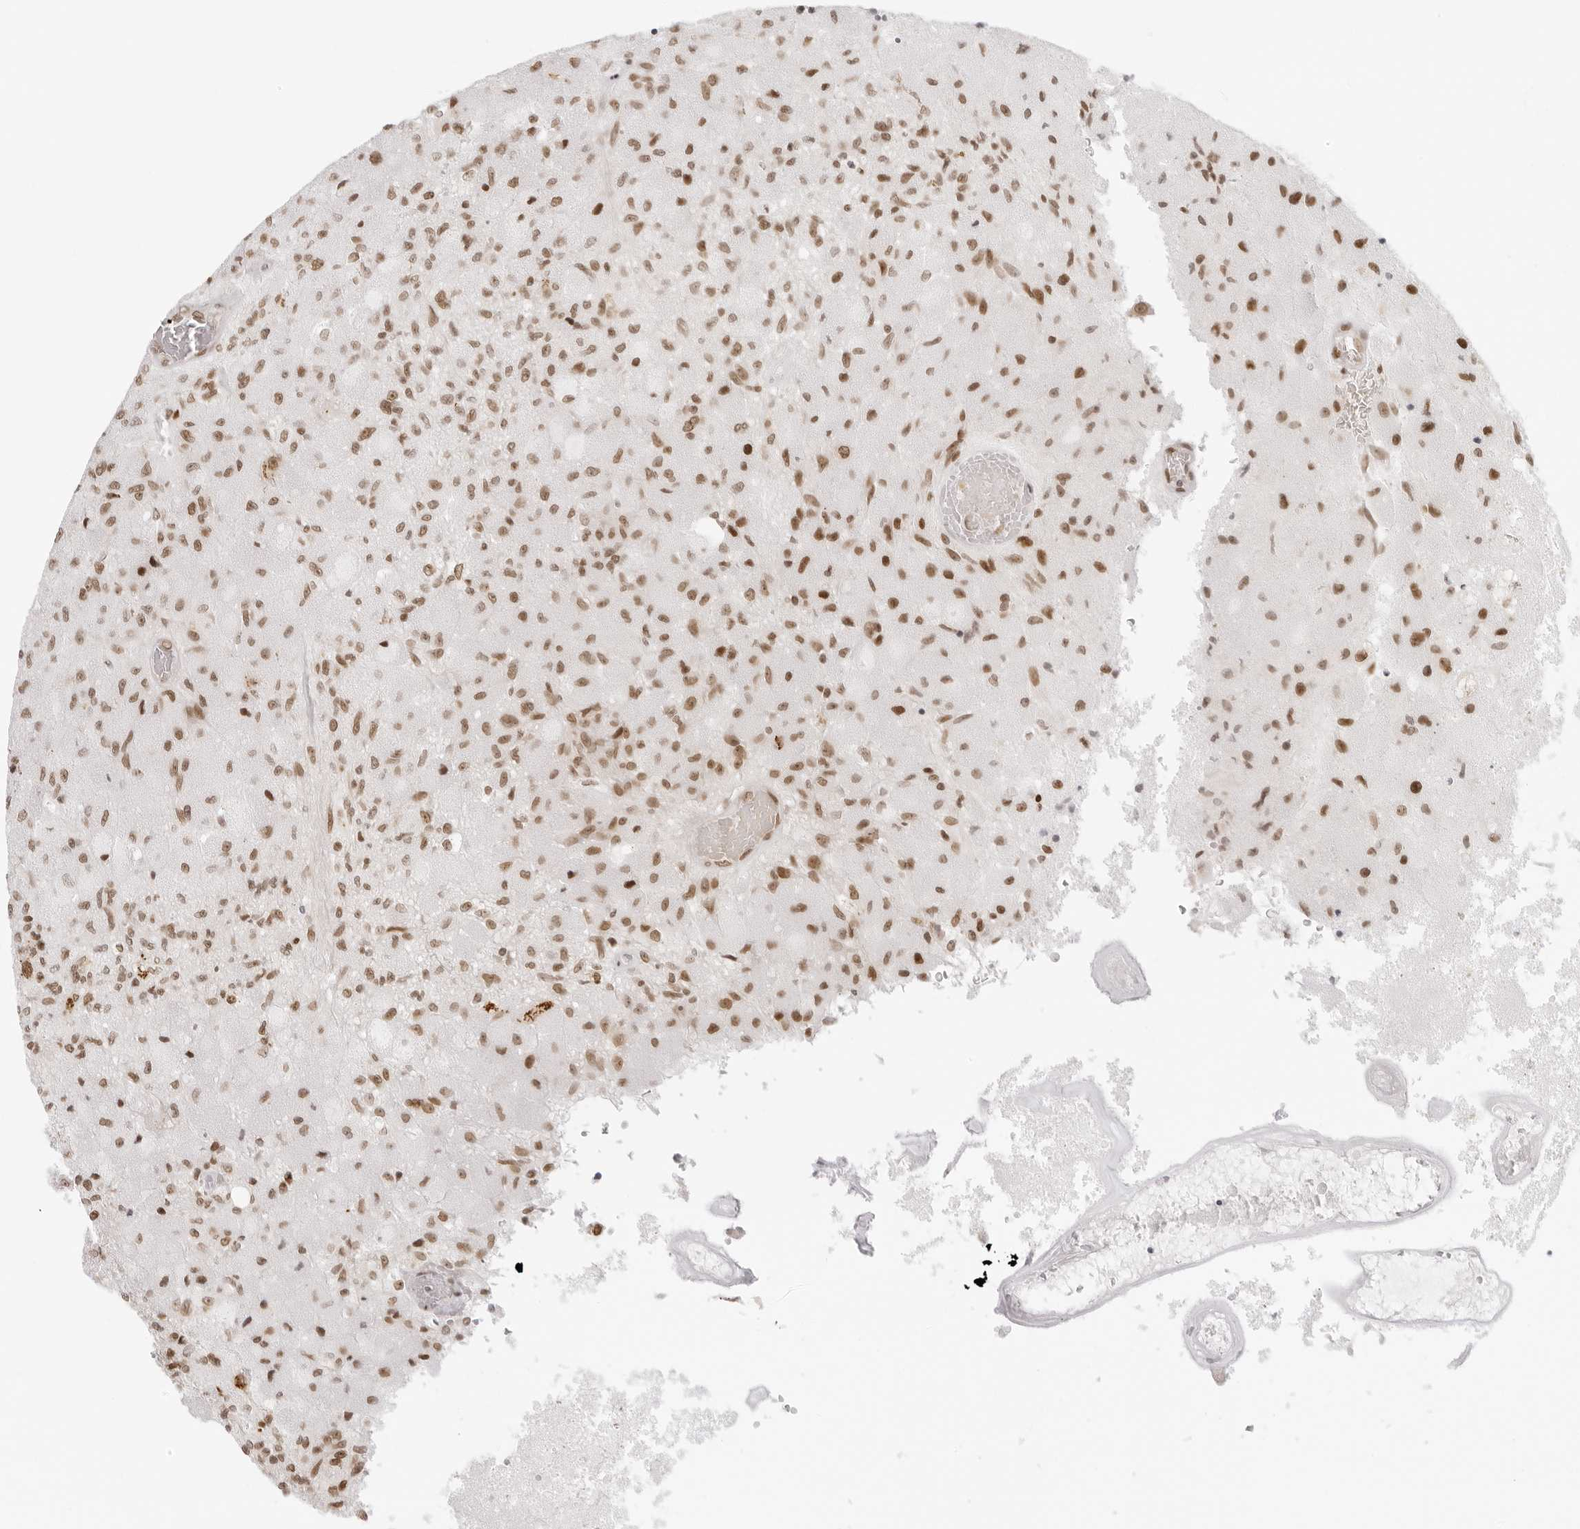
{"staining": {"intensity": "moderate", "quantity": ">75%", "location": "nuclear"}, "tissue": "glioma", "cell_type": "Tumor cells", "image_type": "cancer", "snomed": [{"axis": "morphology", "description": "Normal tissue, NOS"}, {"axis": "morphology", "description": "Glioma, malignant, High grade"}, {"axis": "topography", "description": "Cerebral cortex"}], "caption": "There is medium levels of moderate nuclear expression in tumor cells of glioma, as demonstrated by immunohistochemical staining (brown color).", "gene": "RCC1", "patient": {"sex": "male", "age": 77}}